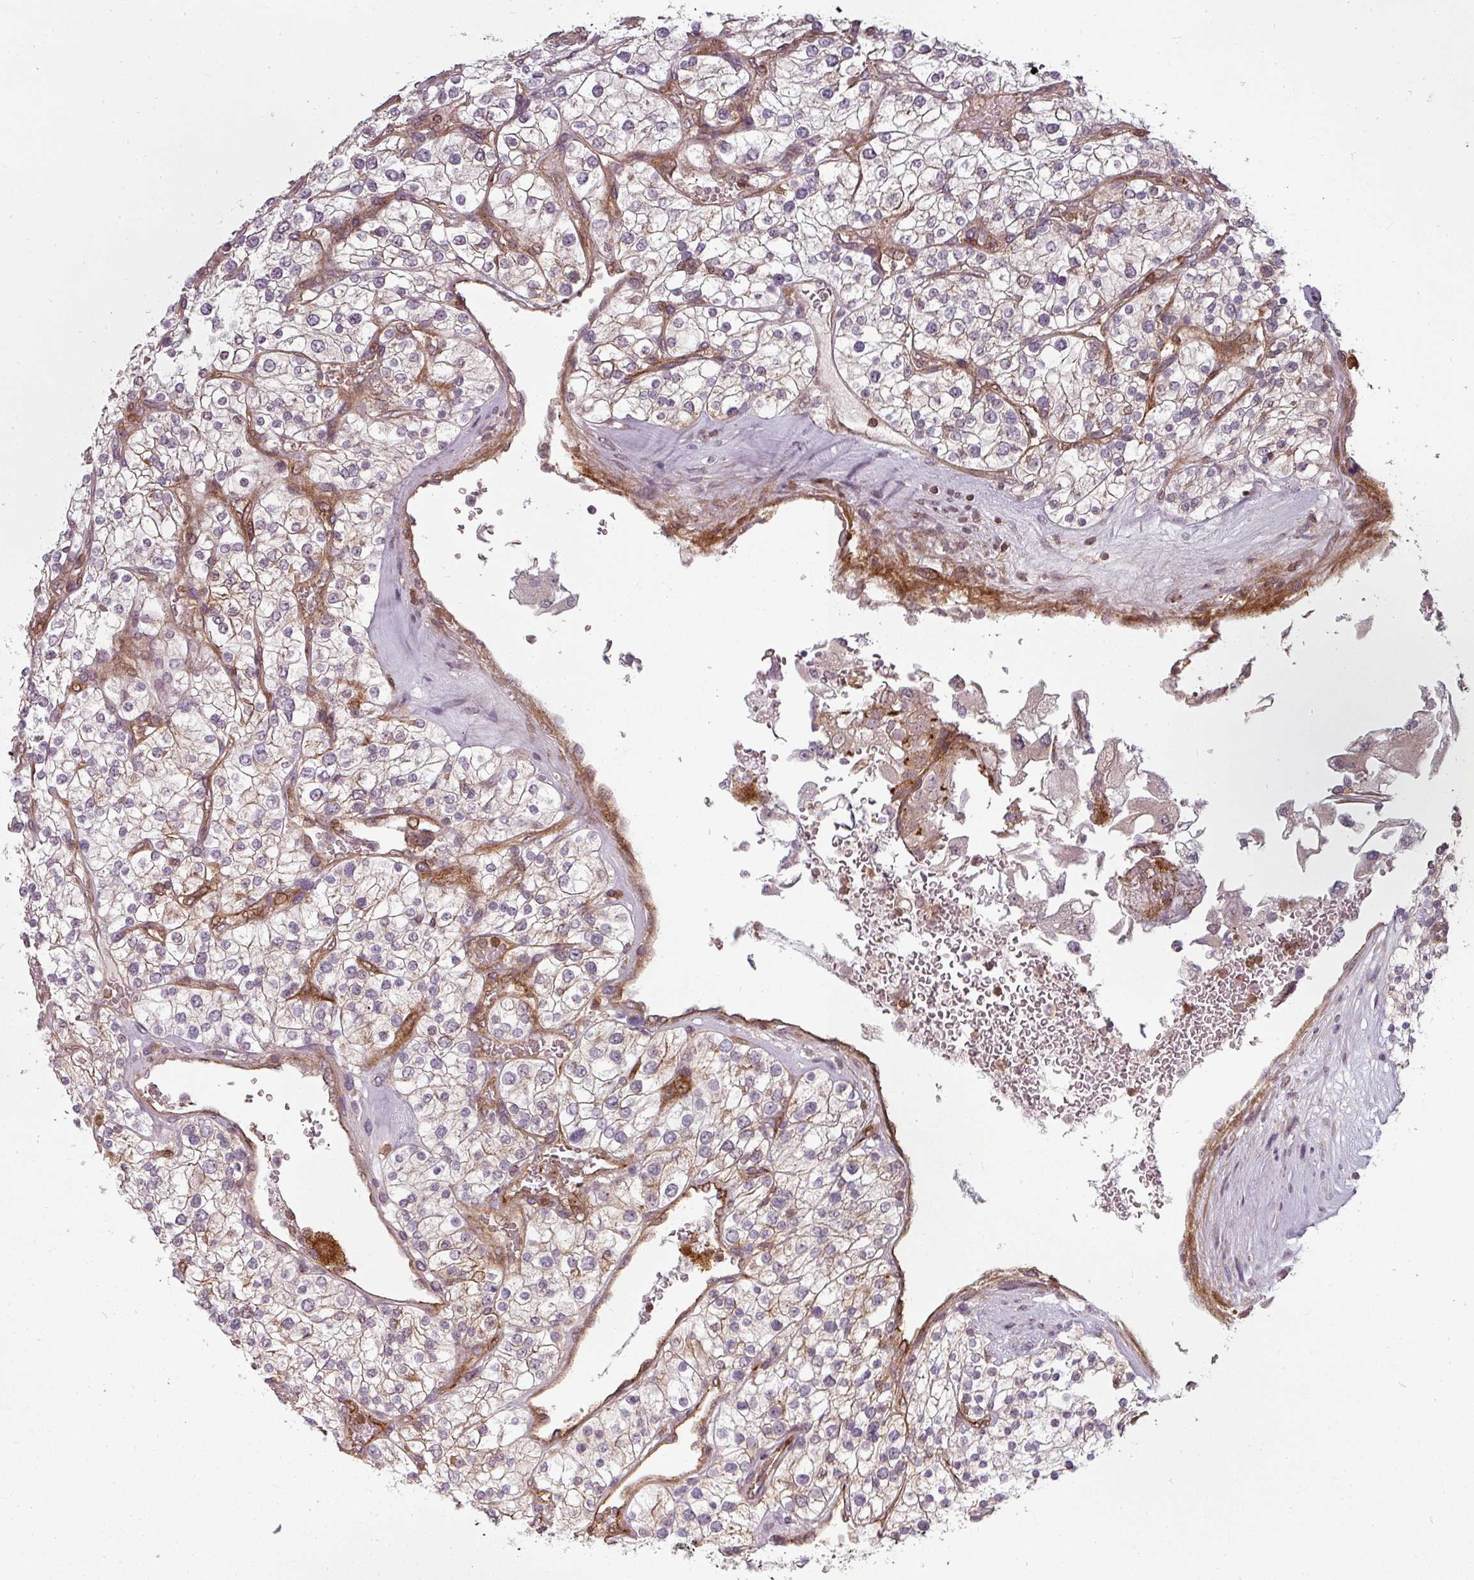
{"staining": {"intensity": "weak", "quantity": "<25%", "location": "nuclear"}, "tissue": "renal cancer", "cell_type": "Tumor cells", "image_type": "cancer", "snomed": [{"axis": "morphology", "description": "Adenocarcinoma, NOS"}, {"axis": "topography", "description": "Kidney"}], "caption": "The histopathology image reveals no staining of tumor cells in renal cancer (adenocarcinoma).", "gene": "CLIC1", "patient": {"sex": "male", "age": 80}}